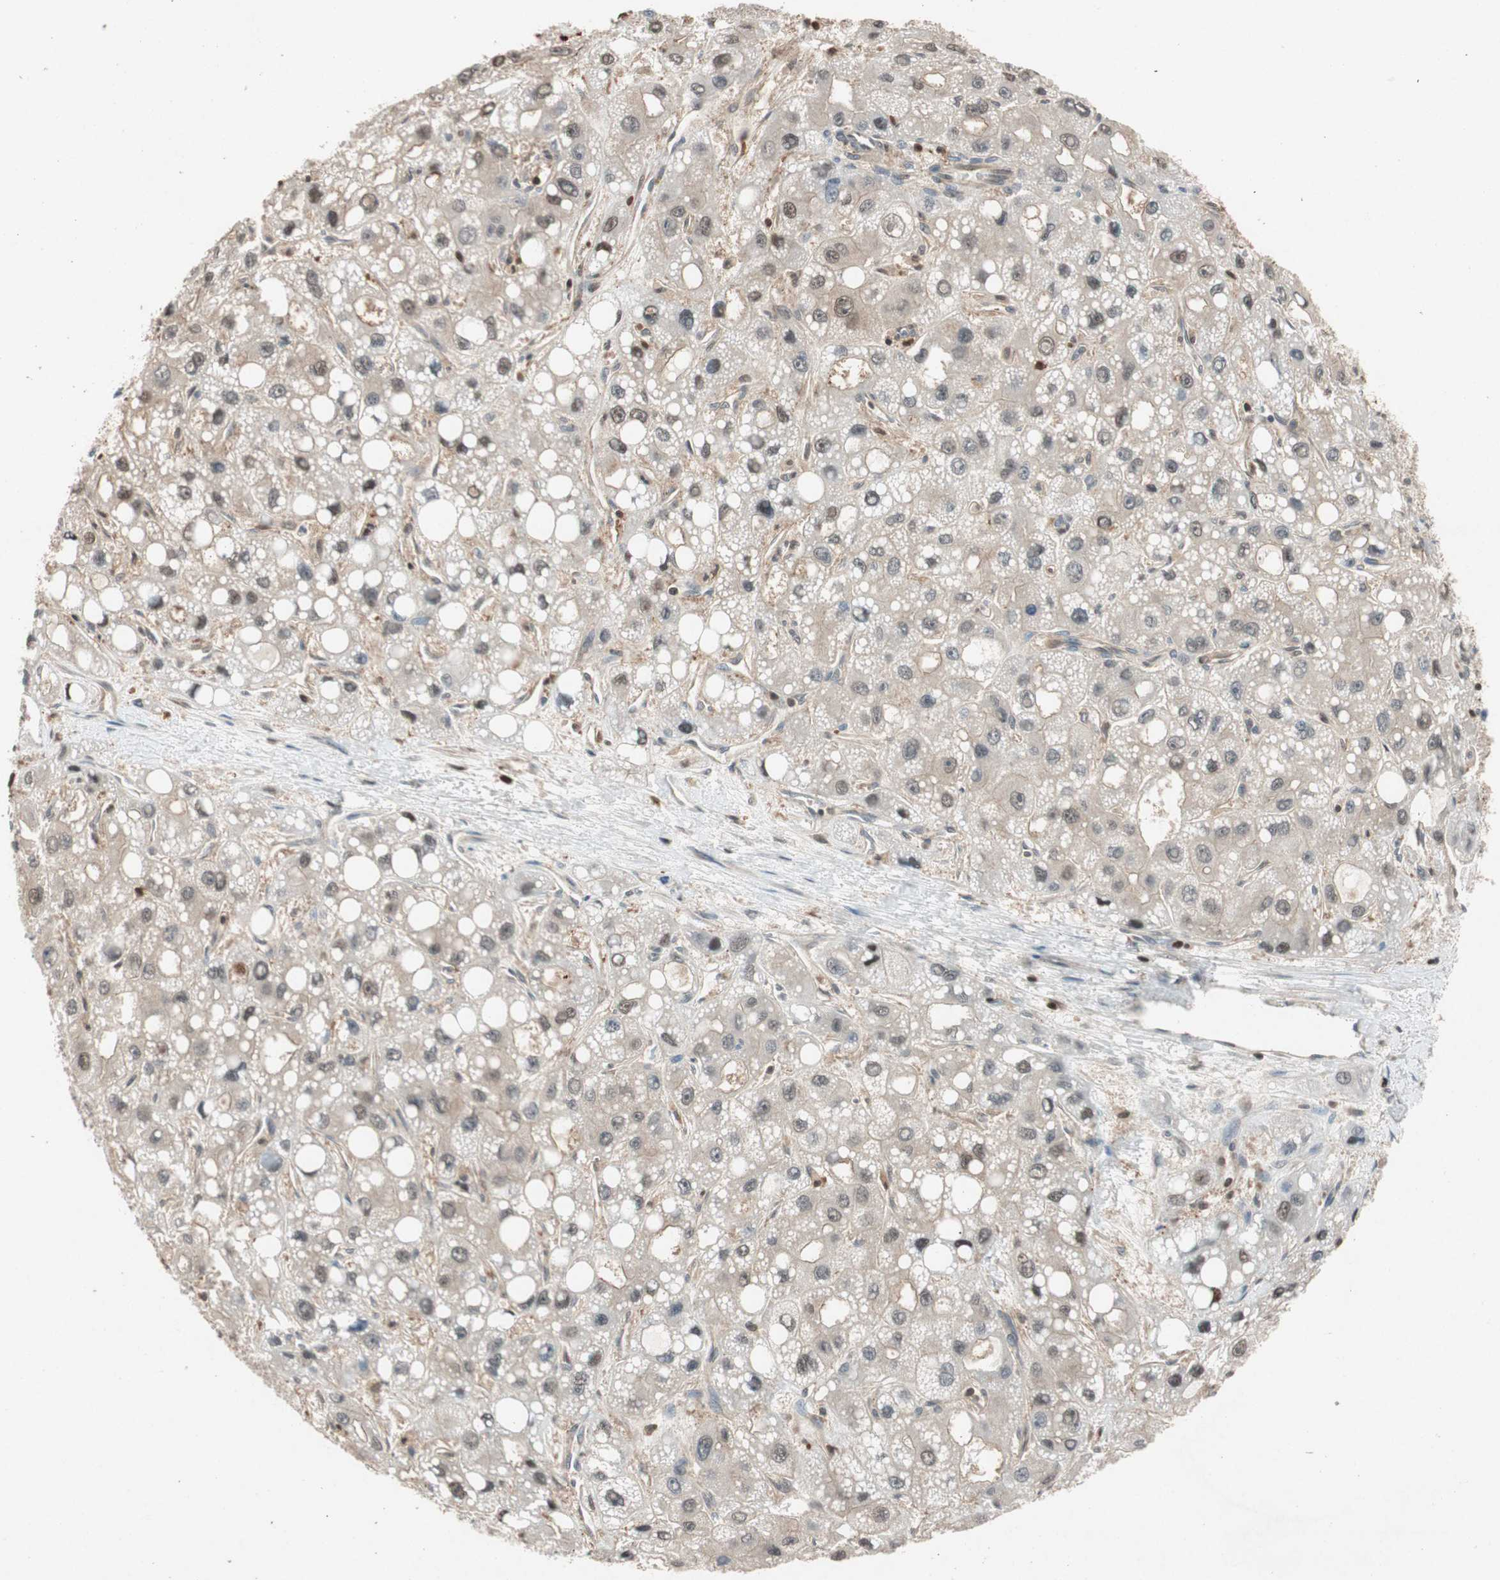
{"staining": {"intensity": "weak", "quantity": ">75%", "location": "cytoplasmic/membranous,nuclear"}, "tissue": "liver cancer", "cell_type": "Tumor cells", "image_type": "cancer", "snomed": [{"axis": "morphology", "description": "Carcinoma, Hepatocellular, NOS"}, {"axis": "topography", "description": "Liver"}], "caption": "IHC of human liver hepatocellular carcinoma reveals low levels of weak cytoplasmic/membranous and nuclear expression in about >75% of tumor cells.", "gene": "SERPINB5", "patient": {"sex": "male", "age": 55}}